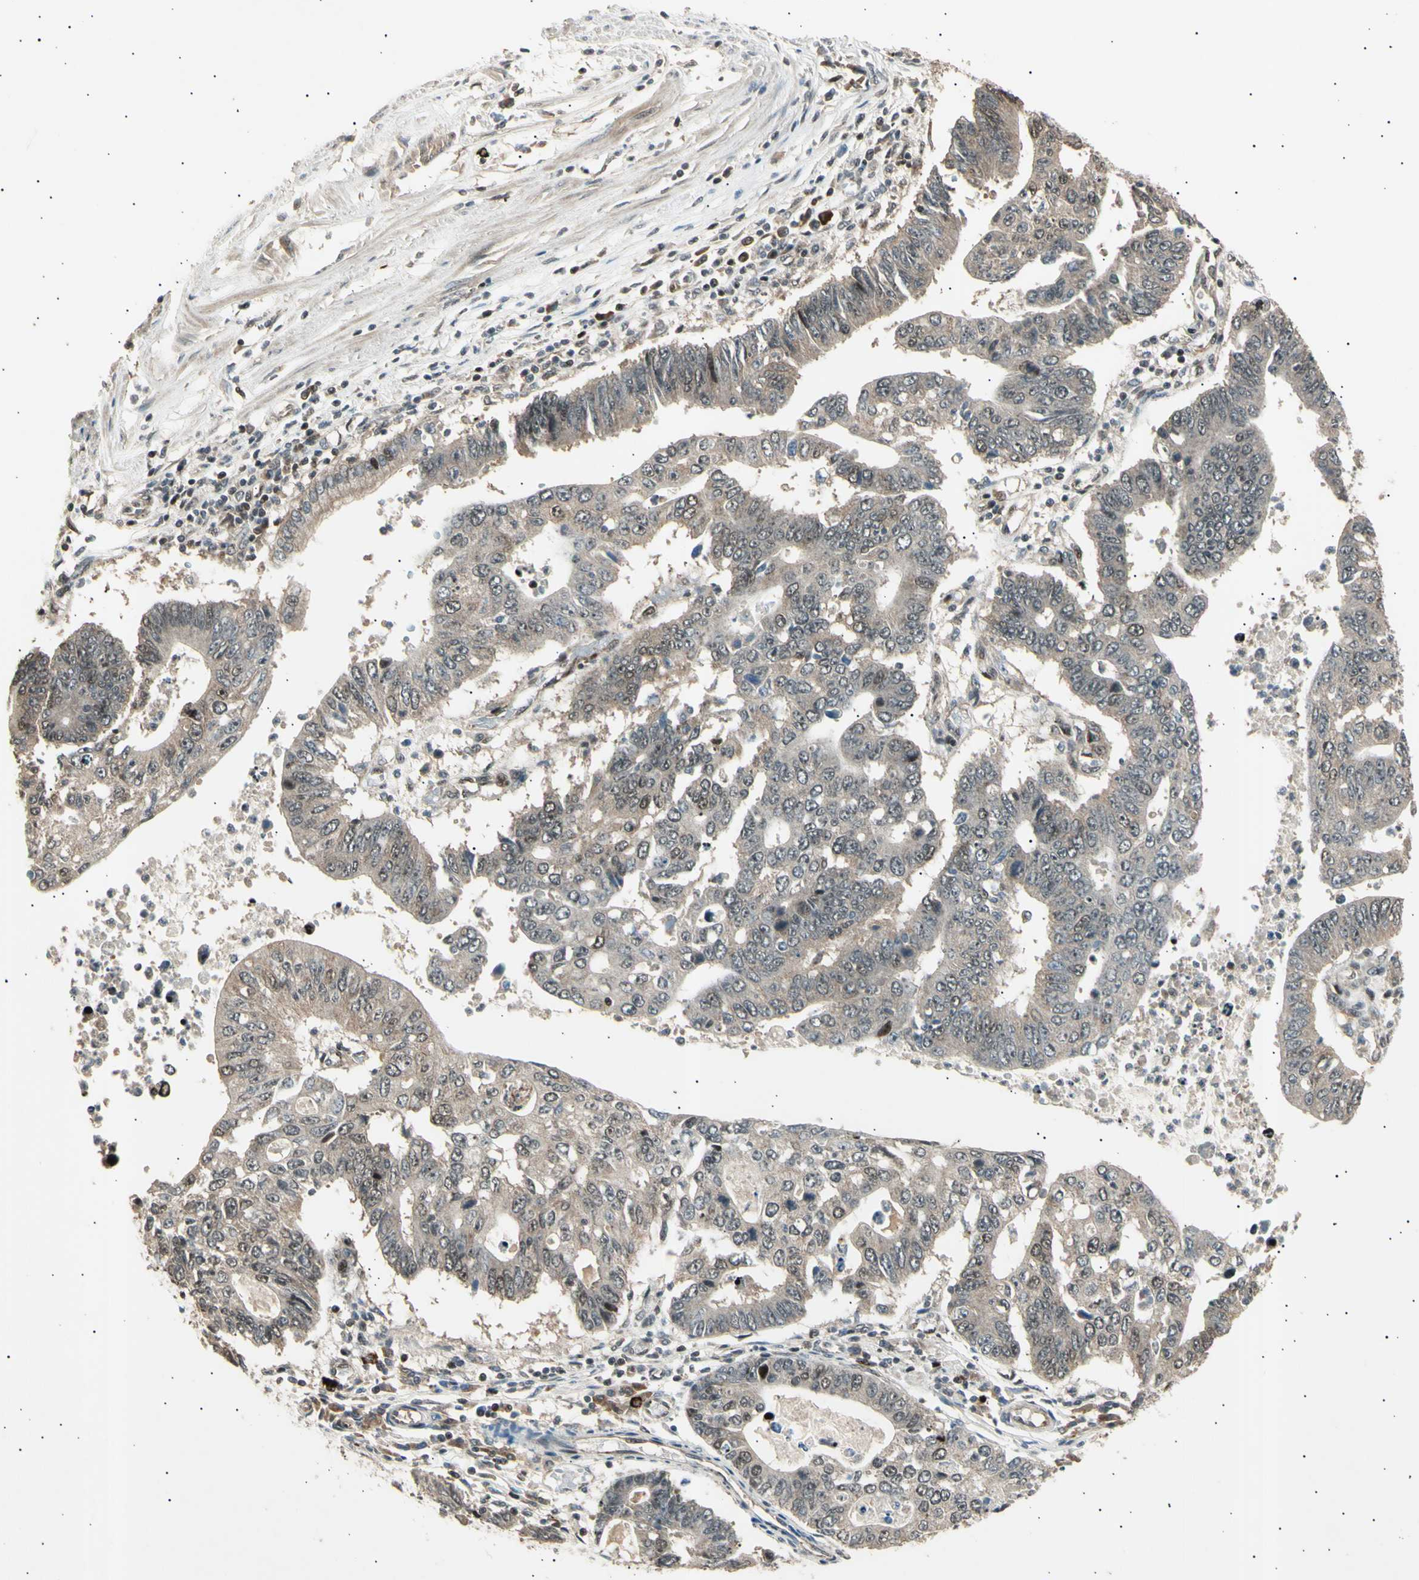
{"staining": {"intensity": "weak", "quantity": "25%-75%", "location": "cytoplasmic/membranous"}, "tissue": "stomach cancer", "cell_type": "Tumor cells", "image_type": "cancer", "snomed": [{"axis": "morphology", "description": "Adenocarcinoma, NOS"}, {"axis": "topography", "description": "Stomach"}], "caption": "Protein expression analysis of stomach cancer (adenocarcinoma) exhibits weak cytoplasmic/membranous staining in approximately 25%-75% of tumor cells.", "gene": "NUAK2", "patient": {"sex": "male", "age": 59}}